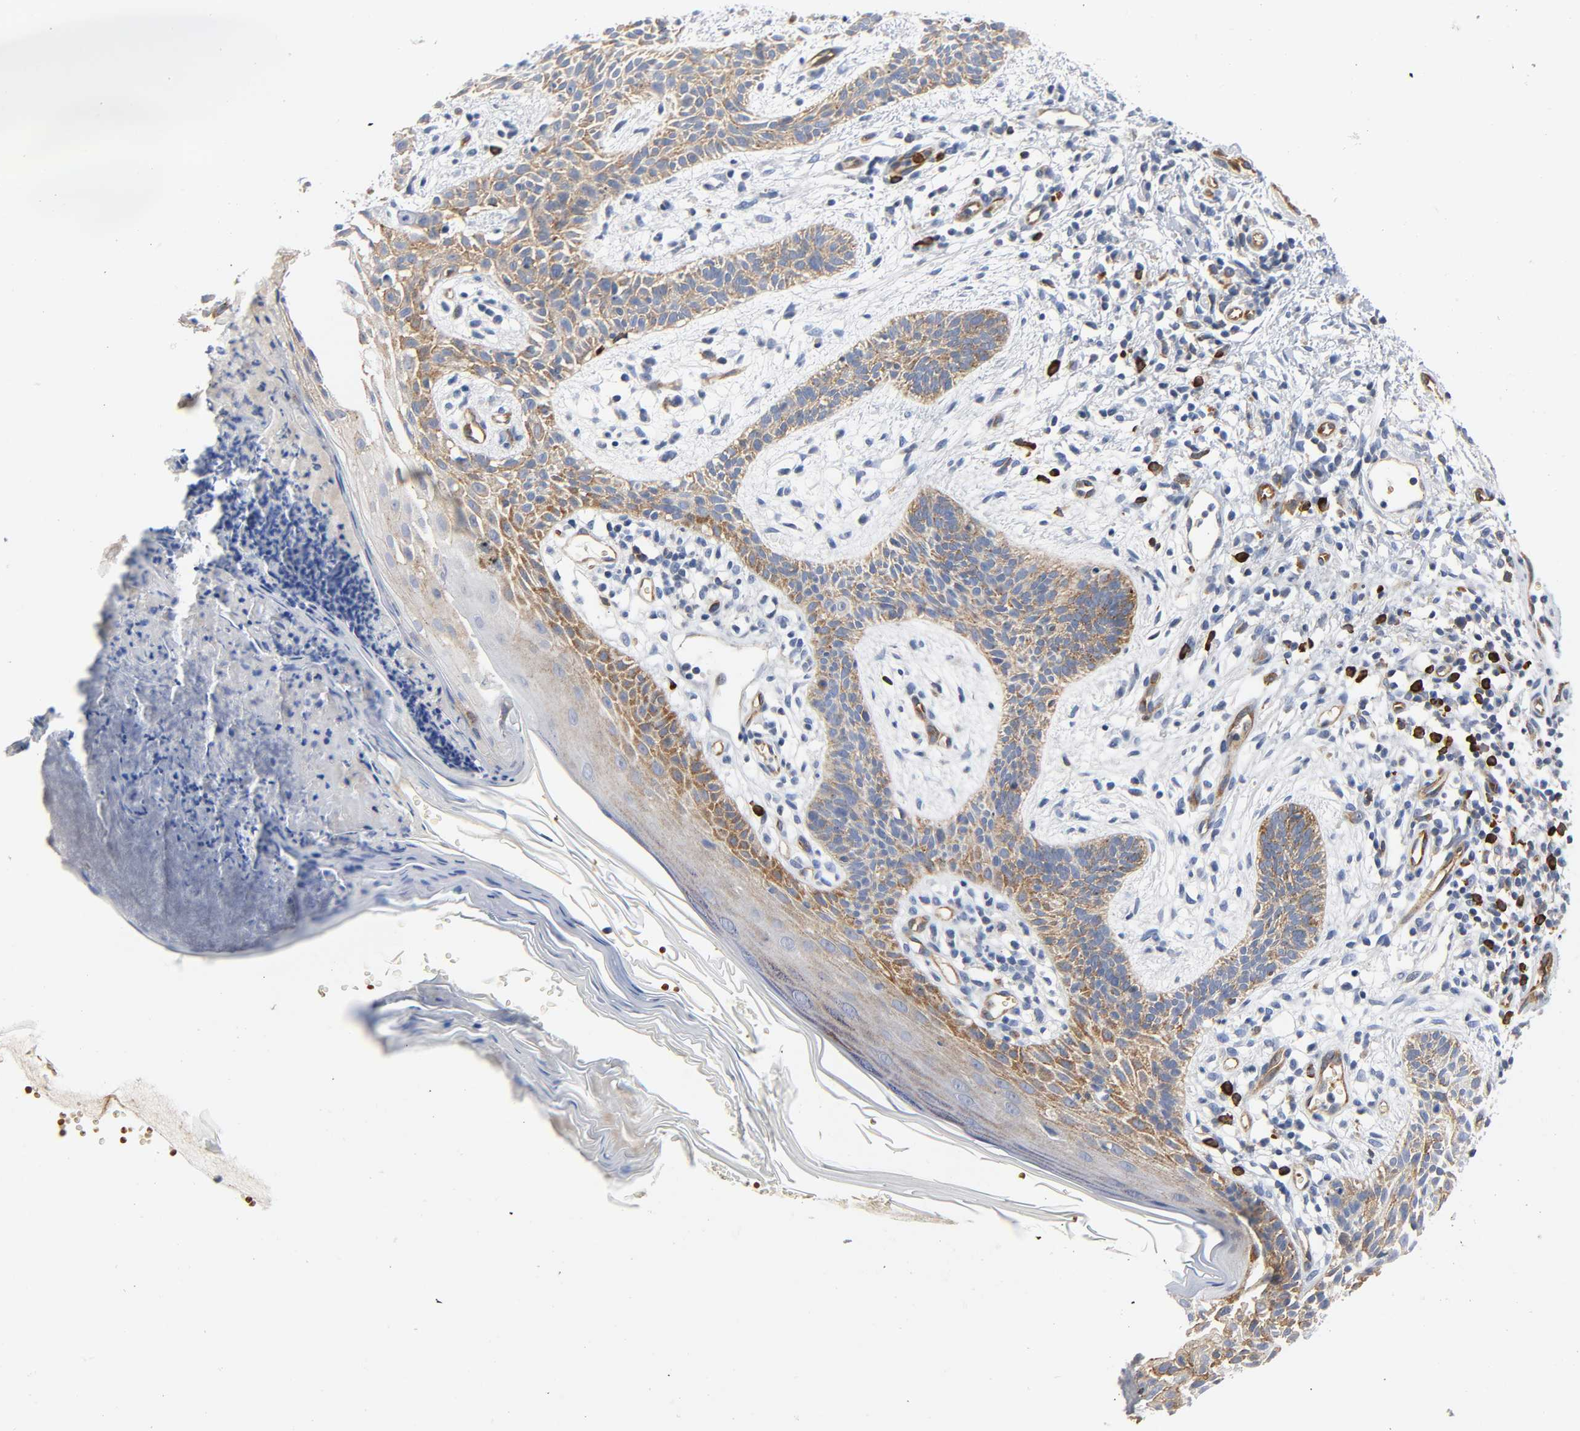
{"staining": {"intensity": "moderate", "quantity": ">75%", "location": "cytoplasmic/membranous"}, "tissue": "skin cancer", "cell_type": "Tumor cells", "image_type": "cancer", "snomed": [{"axis": "morphology", "description": "Normal tissue, NOS"}, {"axis": "morphology", "description": "Basal cell carcinoma"}, {"axis": "topography", "description": "Skin"}], "caption": "This is a photomicrograph of immunohistochemistry (IHC) staining of skin cancer (basal cell carcinoma), which shows moderate staining in the cytoplasmic/membranous of tumor cells.", "gene": "CD2AP", "patient": {"sex": "female", "age": 69}}